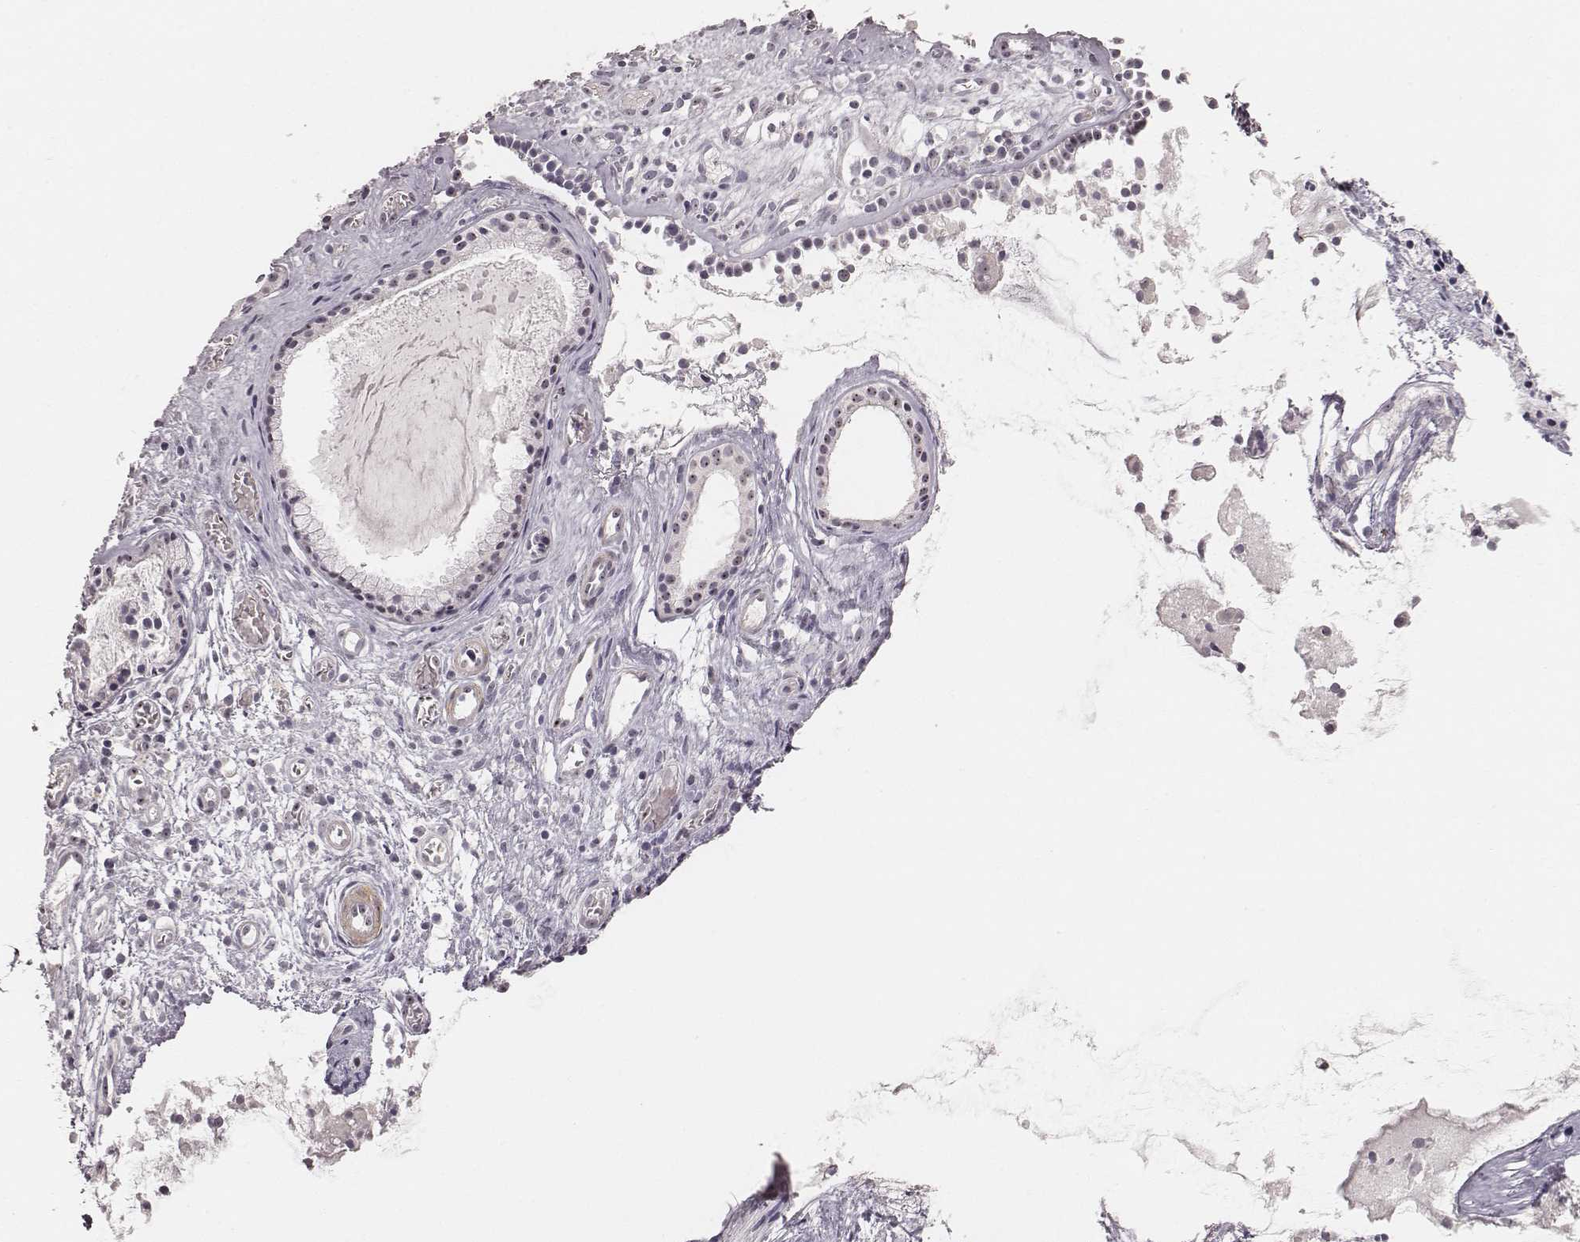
{"staining": {"intensity": "moderate", "quantity": ">75%", "location": "nuclear"}, "tissue": "nasopharynx", "cell_type": "Respiratory epithelial cells", "image_type": "normal", "snomed": [{"axis": "morphology", "description": "Normal tissue, NOS"}, {"axis": "topography", "description": "Nasopharynx"}], "caption": "Respiratory epithelial cells display medium levels of moderate nuclear staining in approximately >75% of cells in benign human nasopharynx. (DAB (3,3'-diaminobenzidine) = brown stain, brightfield microscopy at high magnification).", "gene": "NOP56", "patient": {"sex": "male", "age": 31}}